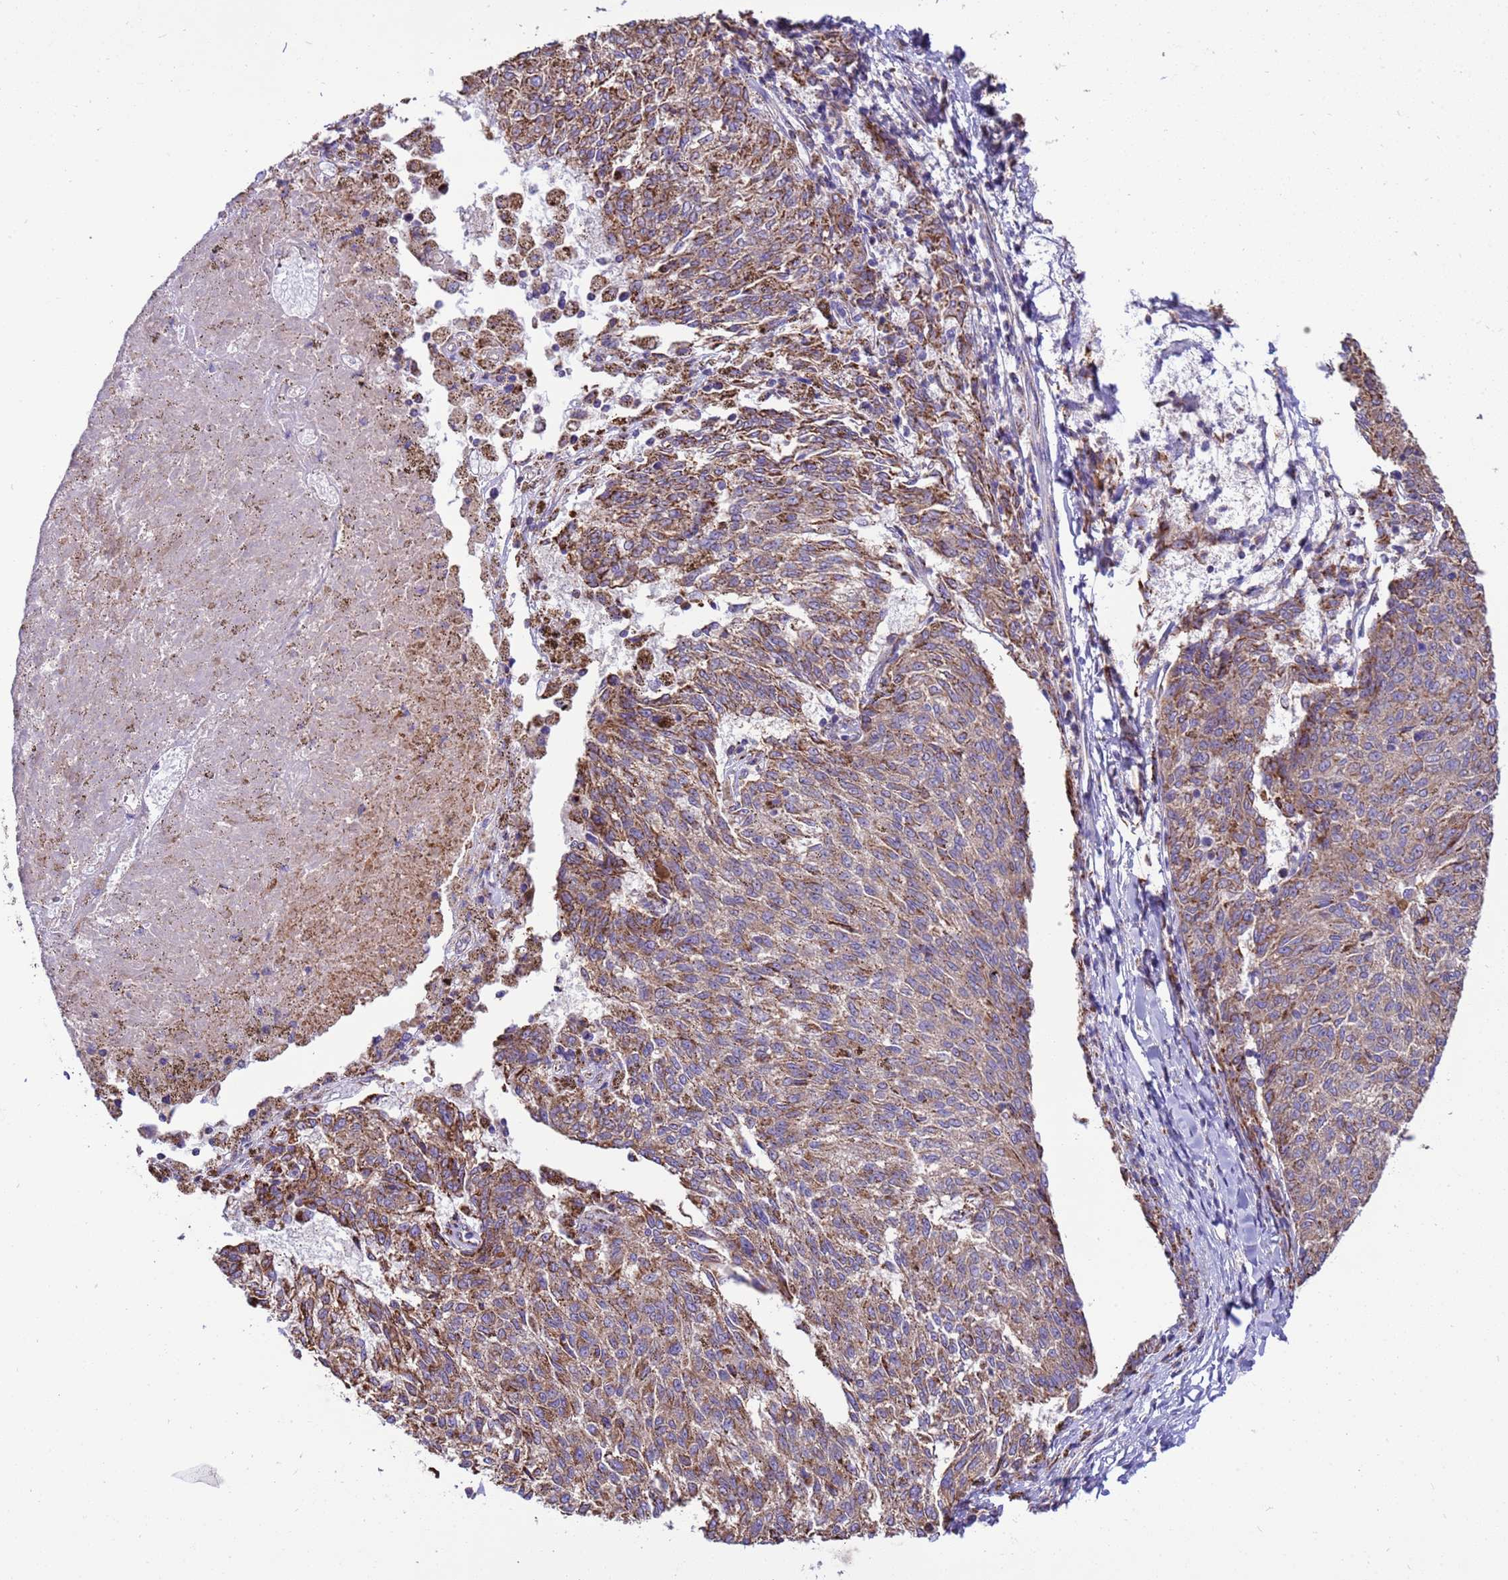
{"staining": {"intensity": "moderate", "quantity": ">75%", "location": "cytoplasmic/membranous"}, "tissue": "melanoma", "cell_type": "Tumor cells", "image_type": "cancer", "snomed": [{"axis": "morphology", "description": "Malignant melanoma, NOS"}, {"axis": "topography", "description": "Skin"}], "caption": "Malignant melanoma stained with DAB (3,3'-diaminobenzidine) IHC demonstrates medium levels of moderate cytoplasmic/membranous positivity in about >75% of tumor cells.", "gene": "RNF165", "patient": {"sex": "female", "age": 72}}